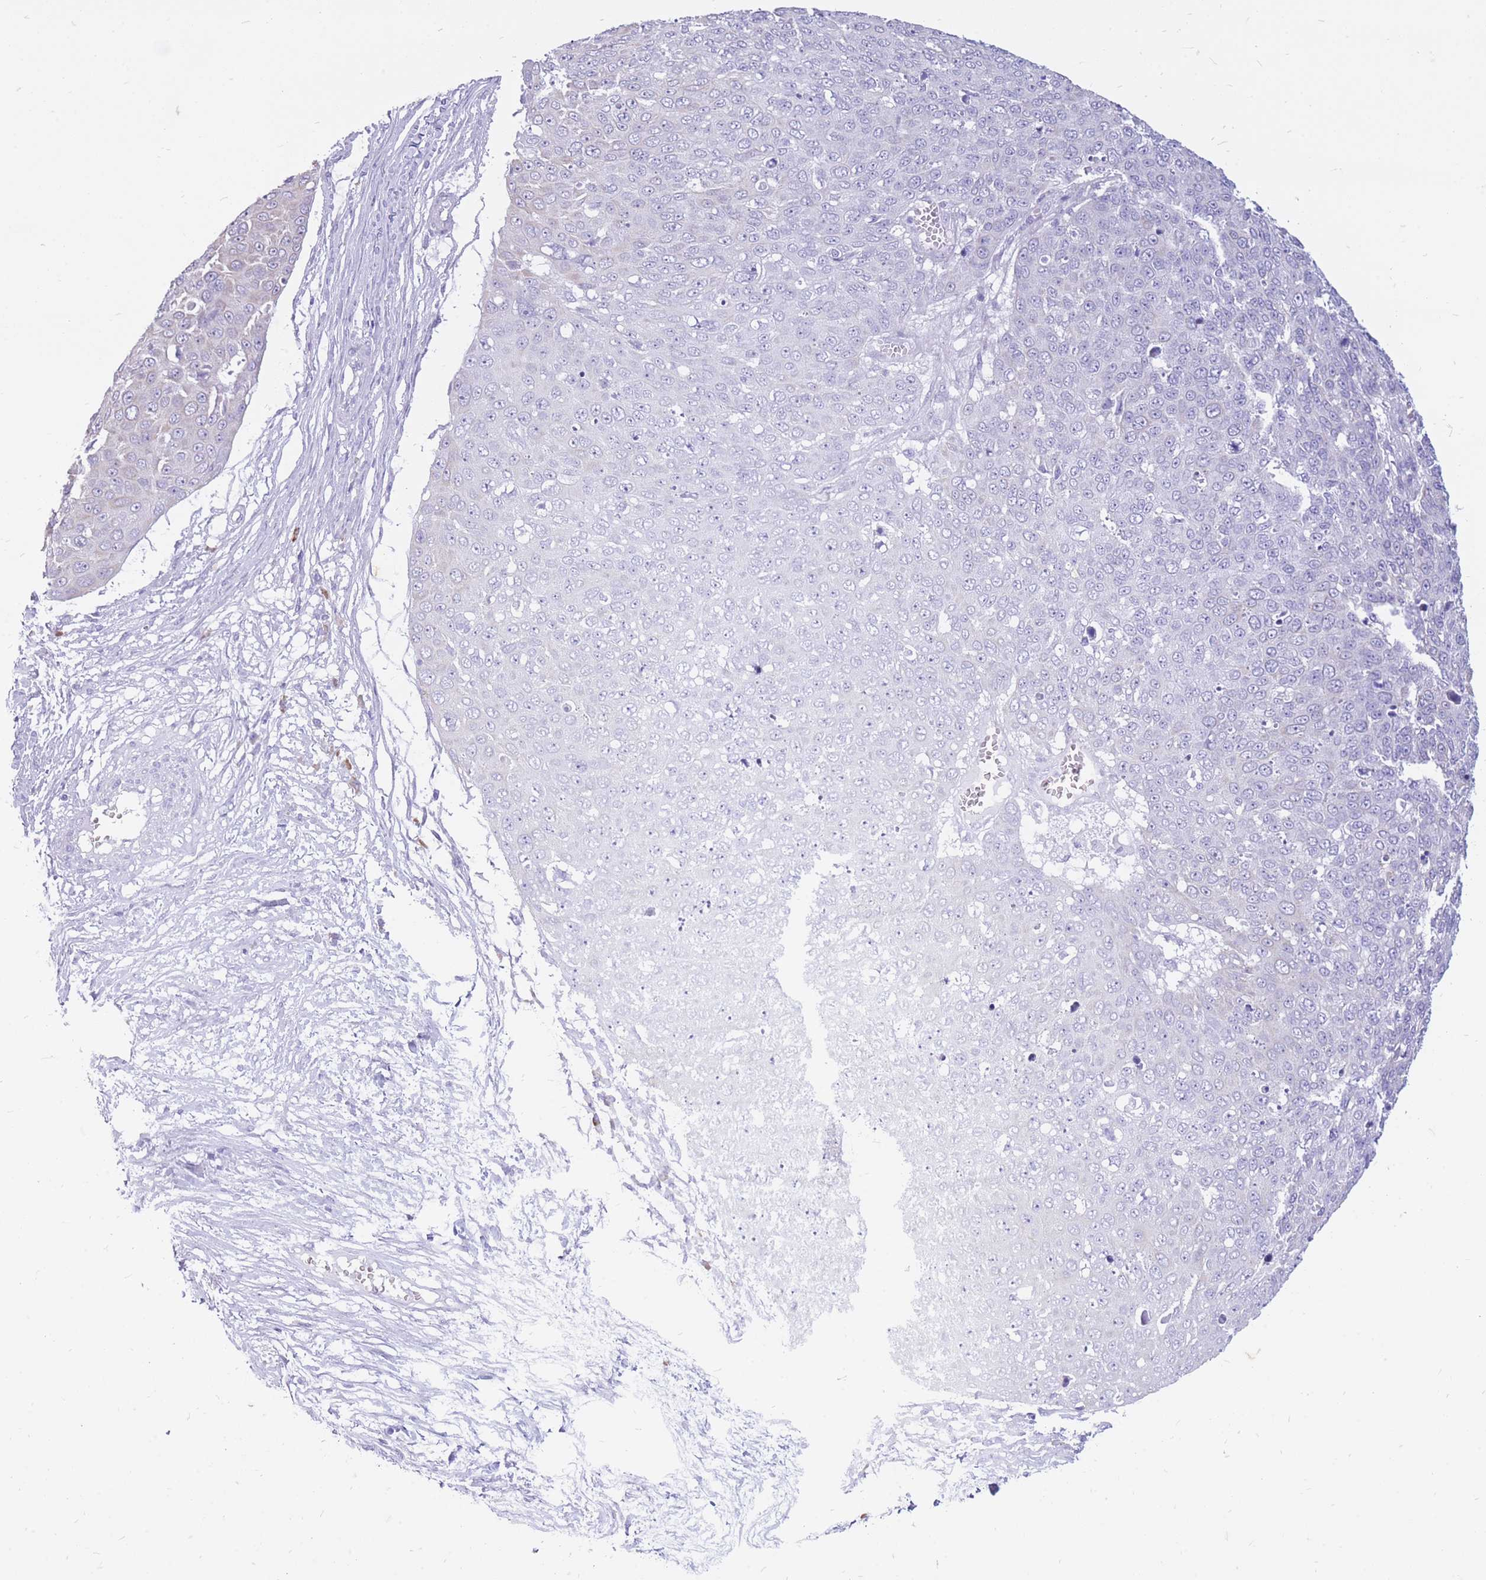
{"staining": {"intensity": "negative", "quantity": "none", "location": "none"}, "tissue": "skin cancer", "cell_type": "Tumor cells", "image_type": "cancer", "snomed": [{"axis": "morphology", "description": "Squamous cell carcinoma, NOS"}, {"axis": "topography", "description": "Skin"}], "caption": "Squamous cell carcinoma (skin) was stained to show a protein in brown. There is no significant staining in tumor cells. (DAB (3,3'-diaminobenzidine) immunohistochemistry visualized using brightfield microscopy, high magnification).", "gene": "ZFP37", "patient": {"sex": "male", "age": 71}}